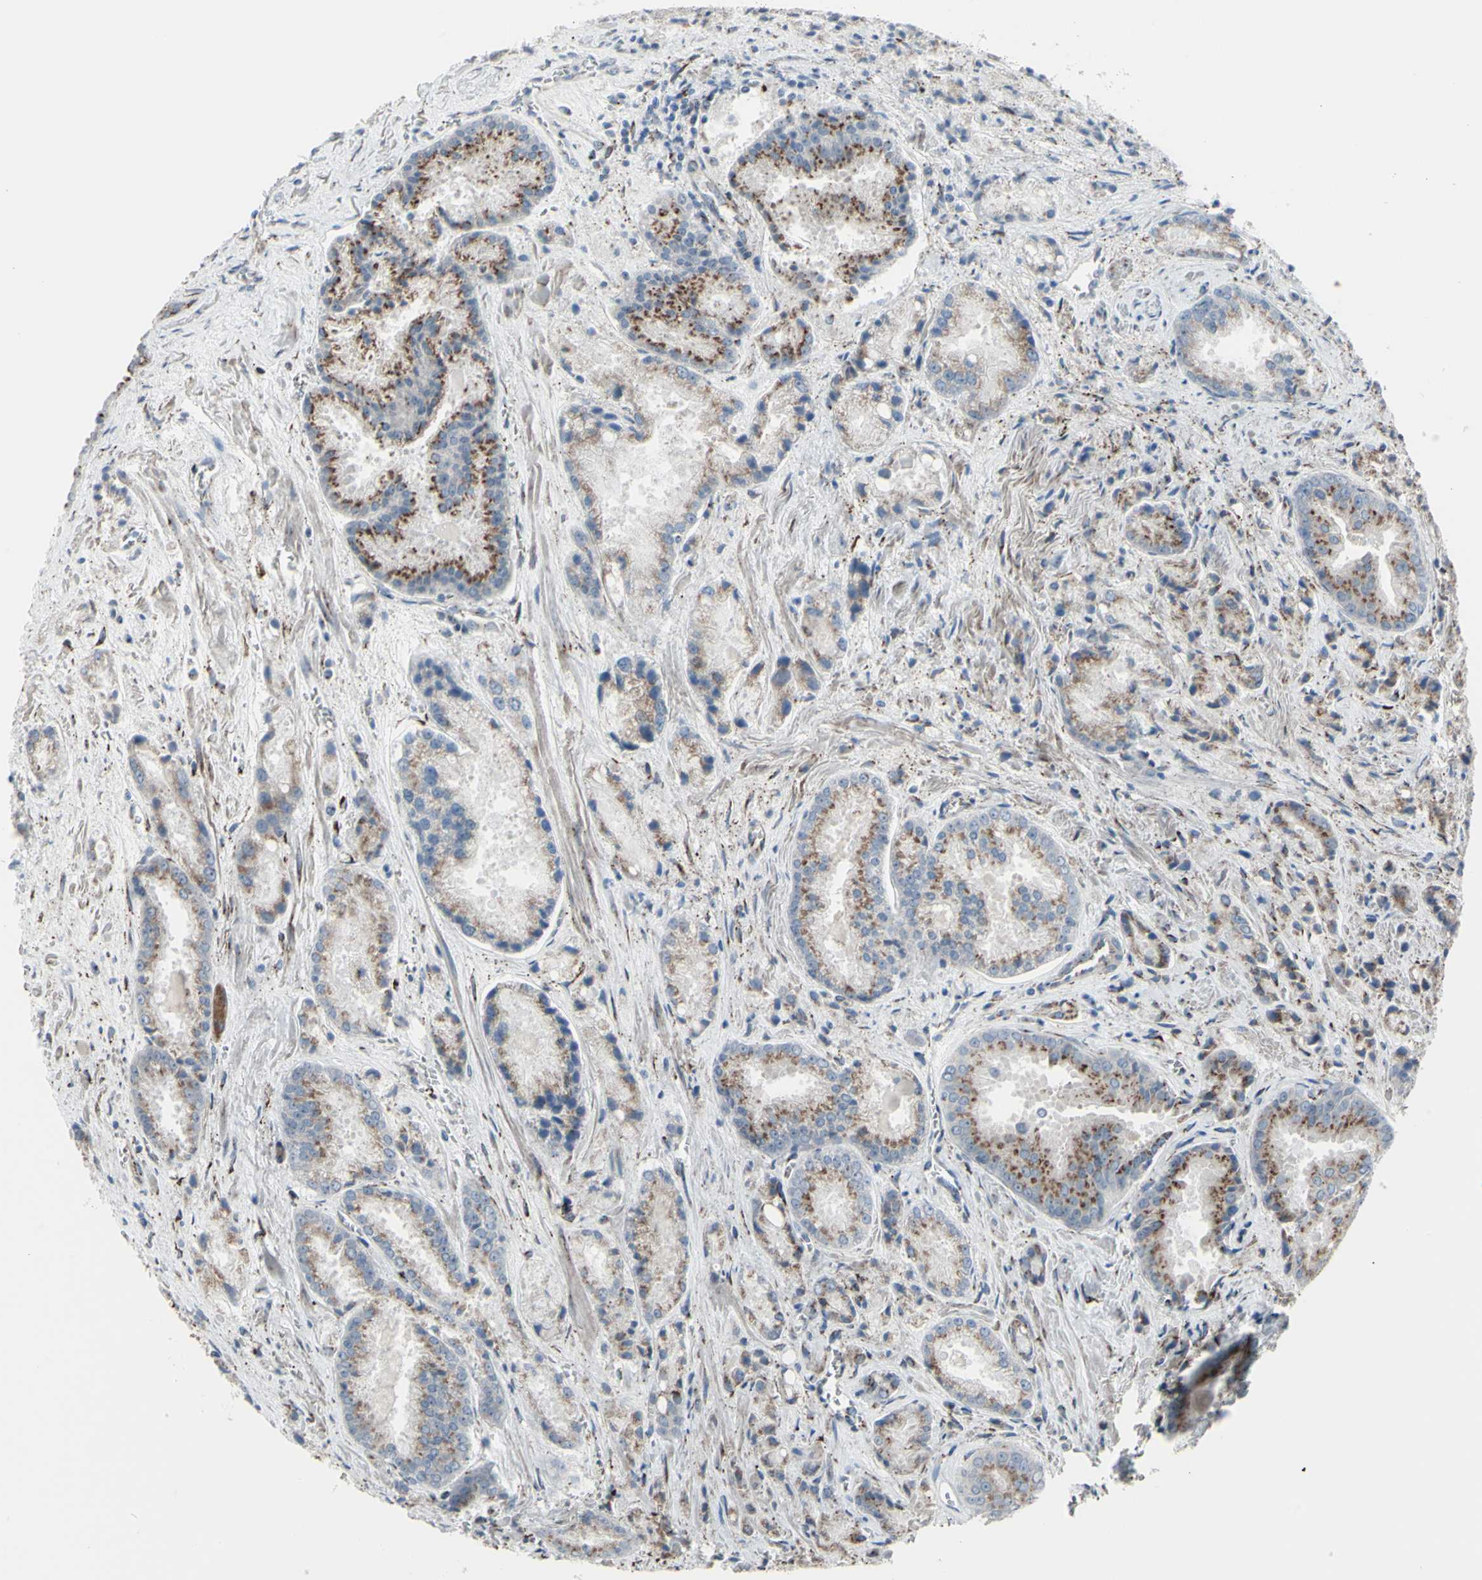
{"staining": {"intensity": "moderate", "quantity": ">75%", "location": "cytoplasmic/membranous"}, "tissue": "prostate cancer", "cell_type": "Tumor cells", "image_type": "cancer", "snomed": [{"axis": "morphology", "description": "Adenocarcinoma, Low grade"}, {"axis": "topography", "description": "Prostate"}], "caption": "High-magnification brightfield microscopy of prostate cancer (adenocarcinoma (low-grade)) stained with DAB (3,3'-diaminobenzidine) (brown) and counterstained with hematoxylin (blue). tumor cells exhibit moderate cytoplasmic/membranous positivity is identified in about>75% of cells.", "gene": "GLG1", "patient": {"sex": "male", "age": 64}}